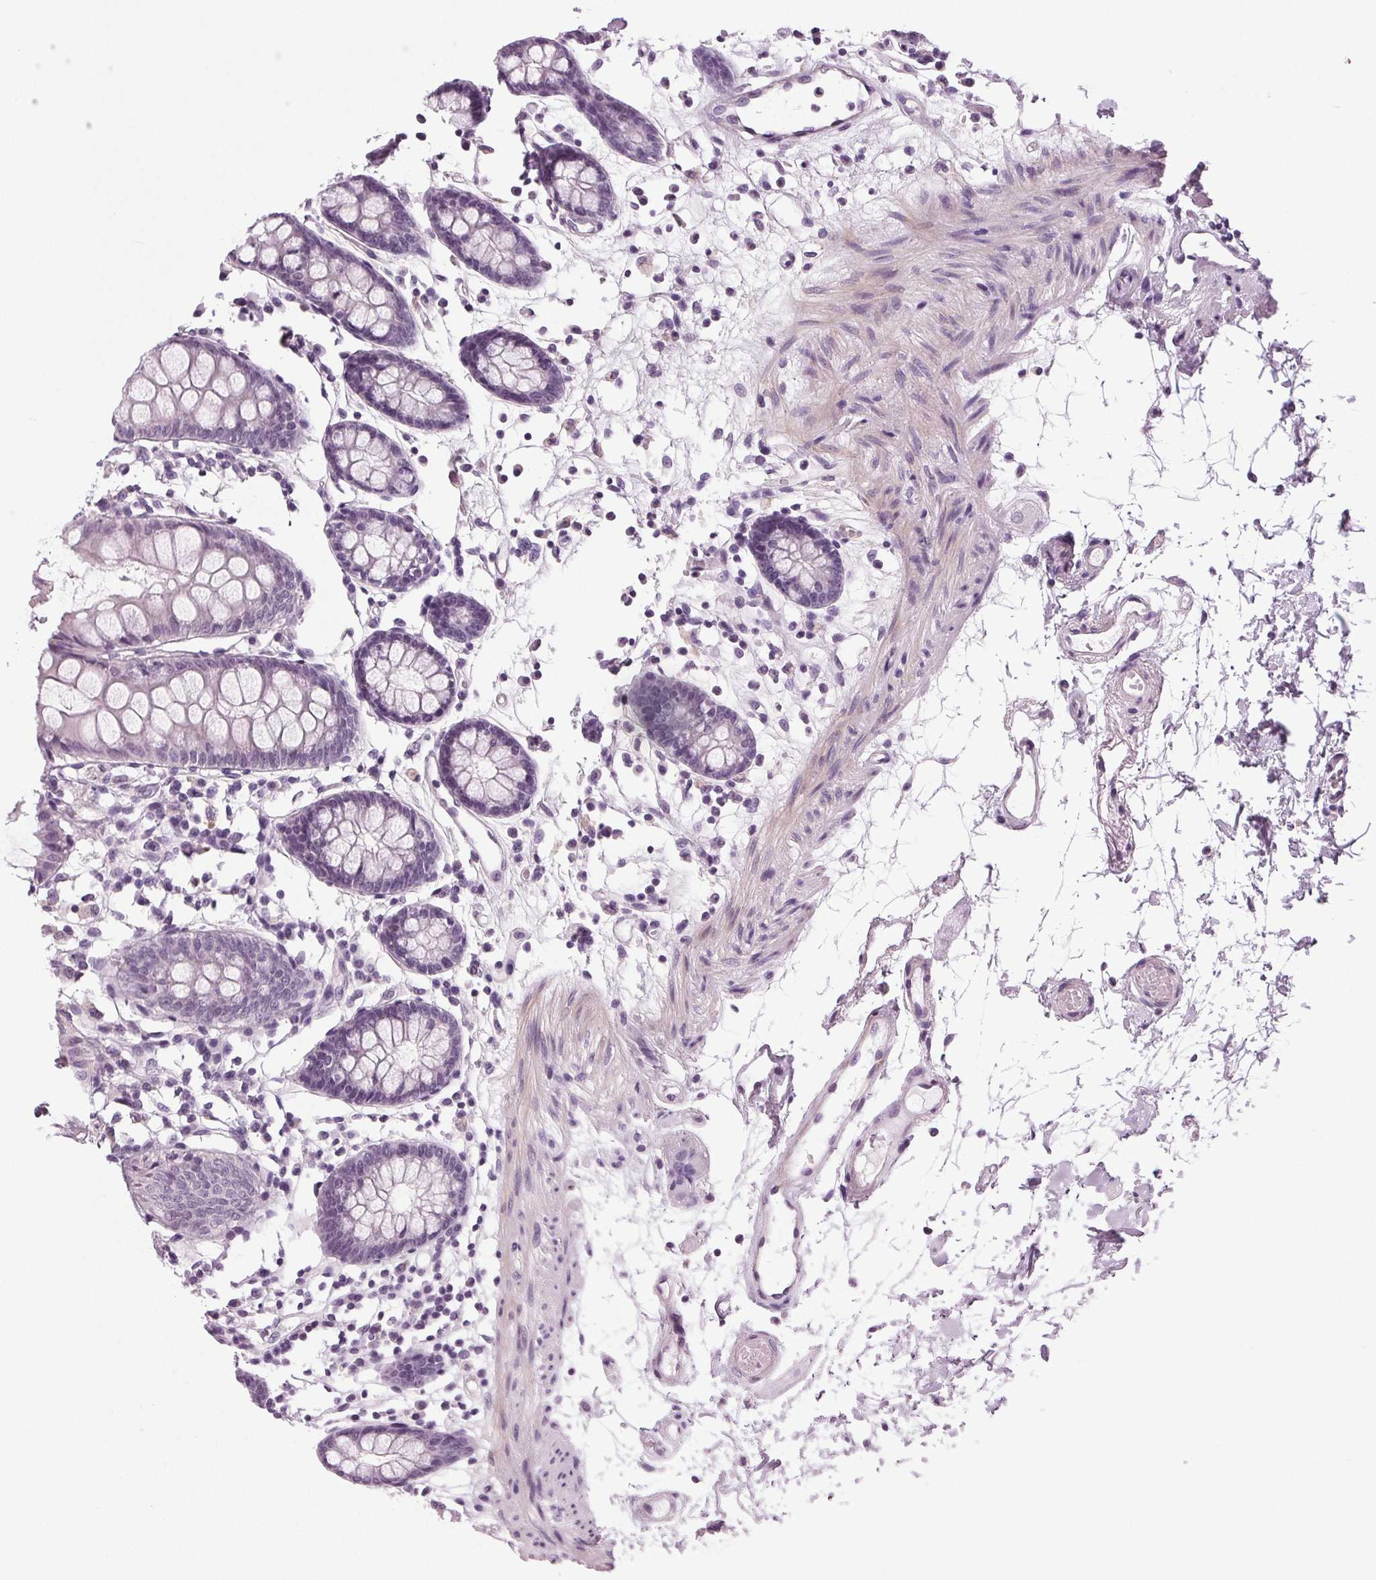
{"staining": {"intensity": "negative", "quantity": "none", "location": "none"}, "tissue": "colon", "cell_type": "Endothelial cells", "image_type": "normal", "snomed": [{"axis": "morphology", "description": "Normal tissue, NOS"}, {"axis": "topography", "description": "Colon"}], "caption": "This is an IHC photomicrograph of normal human colon. There is no expression in endothelial cells.", "gene": "DNAH12", "patient": {"sex": "female", "age": 84}}